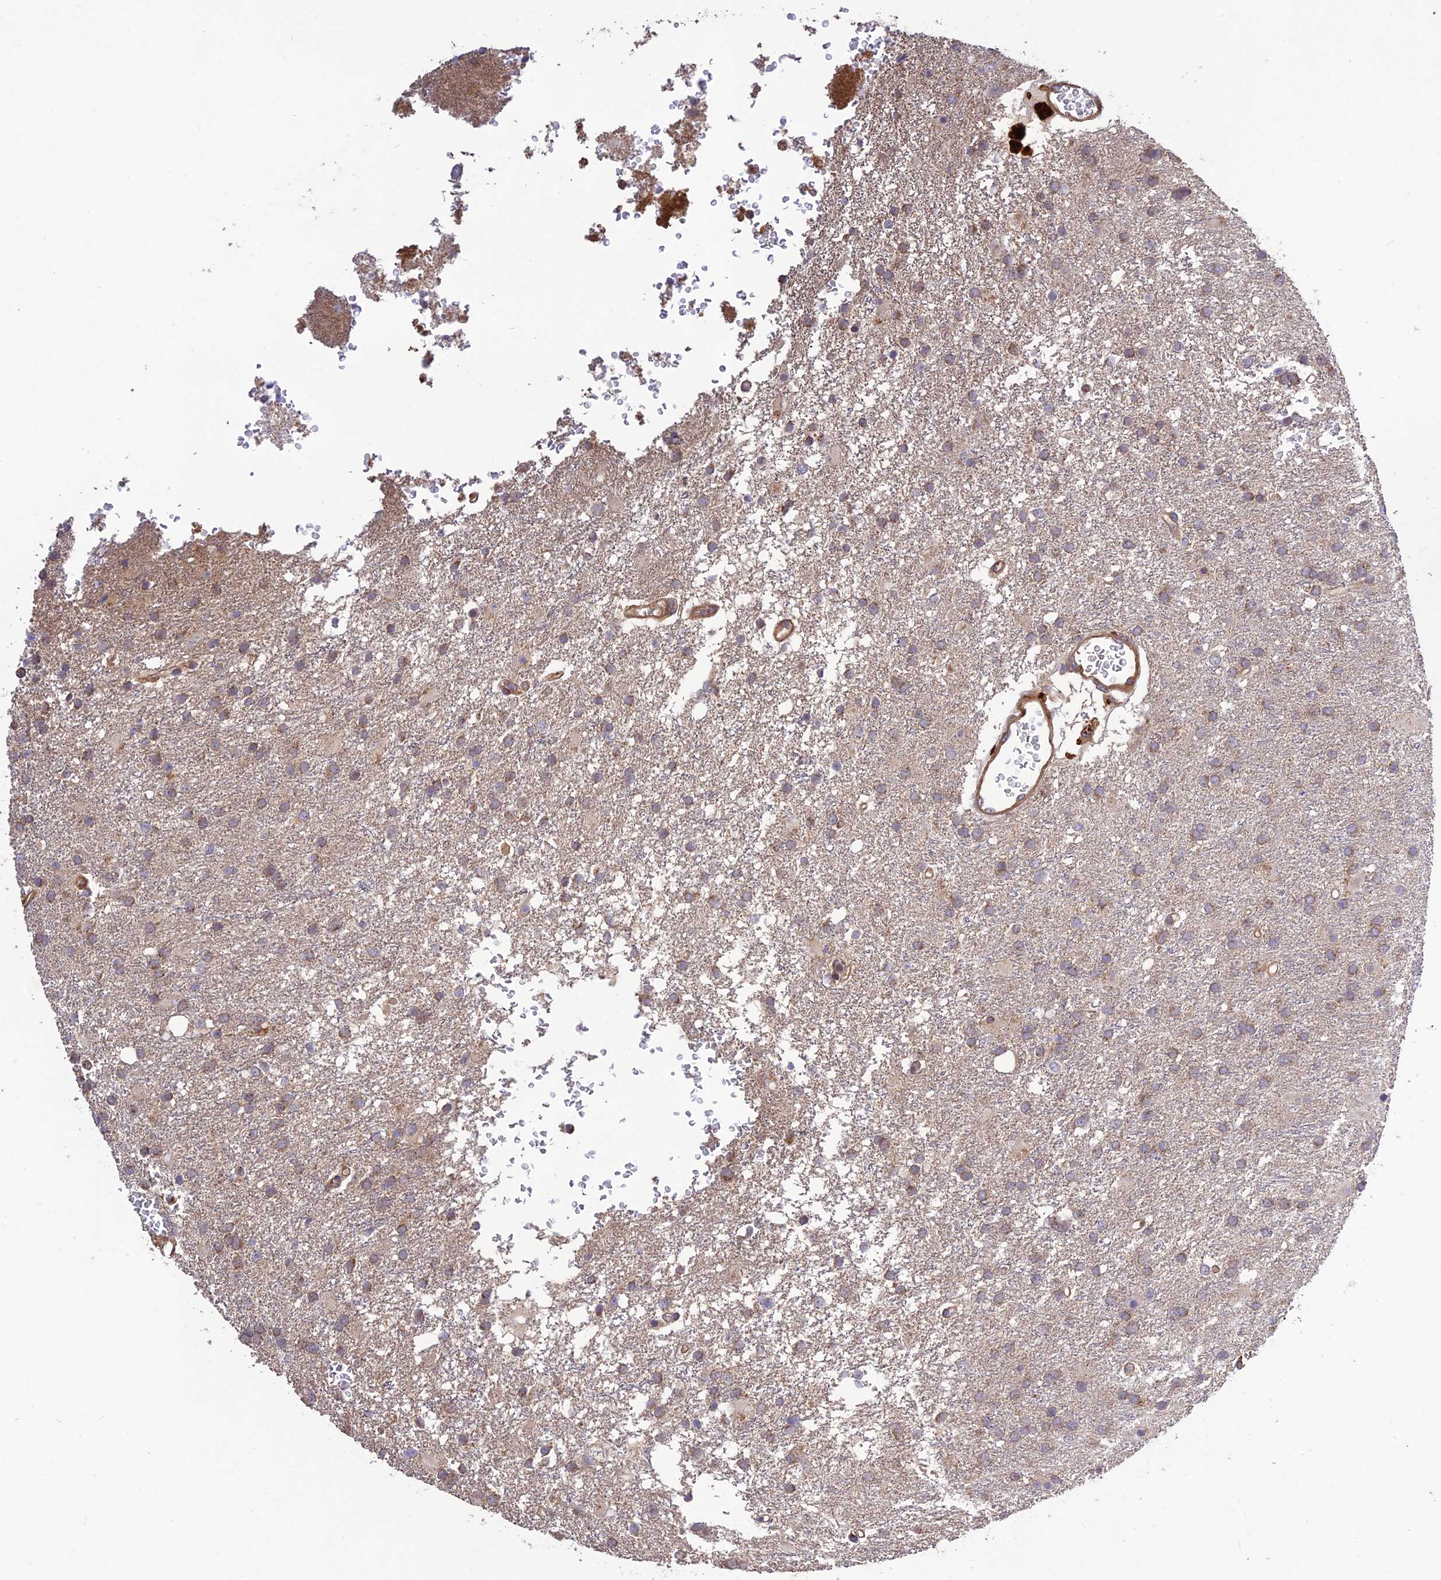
{"staining": {"intensity": "weak", "quantity": "25%-75%", "location": "cytoplasmic/membranous"}, "tissue": "glioma", "cell_type": "Tumor cells", "image_type": "cancer", "snomed": [{"axis": "morphology", "description": "Glioma, malignant, High grade"}, {"axis": "topography", "description": "Brain"}], "caption": "High-grade glioma (malignant) stained for a protein displays weak cytoplasmic/membranous positivity in tumor cells.", "gene": "TMEM131L", "patient": {"sex": "female", "age": 74}}